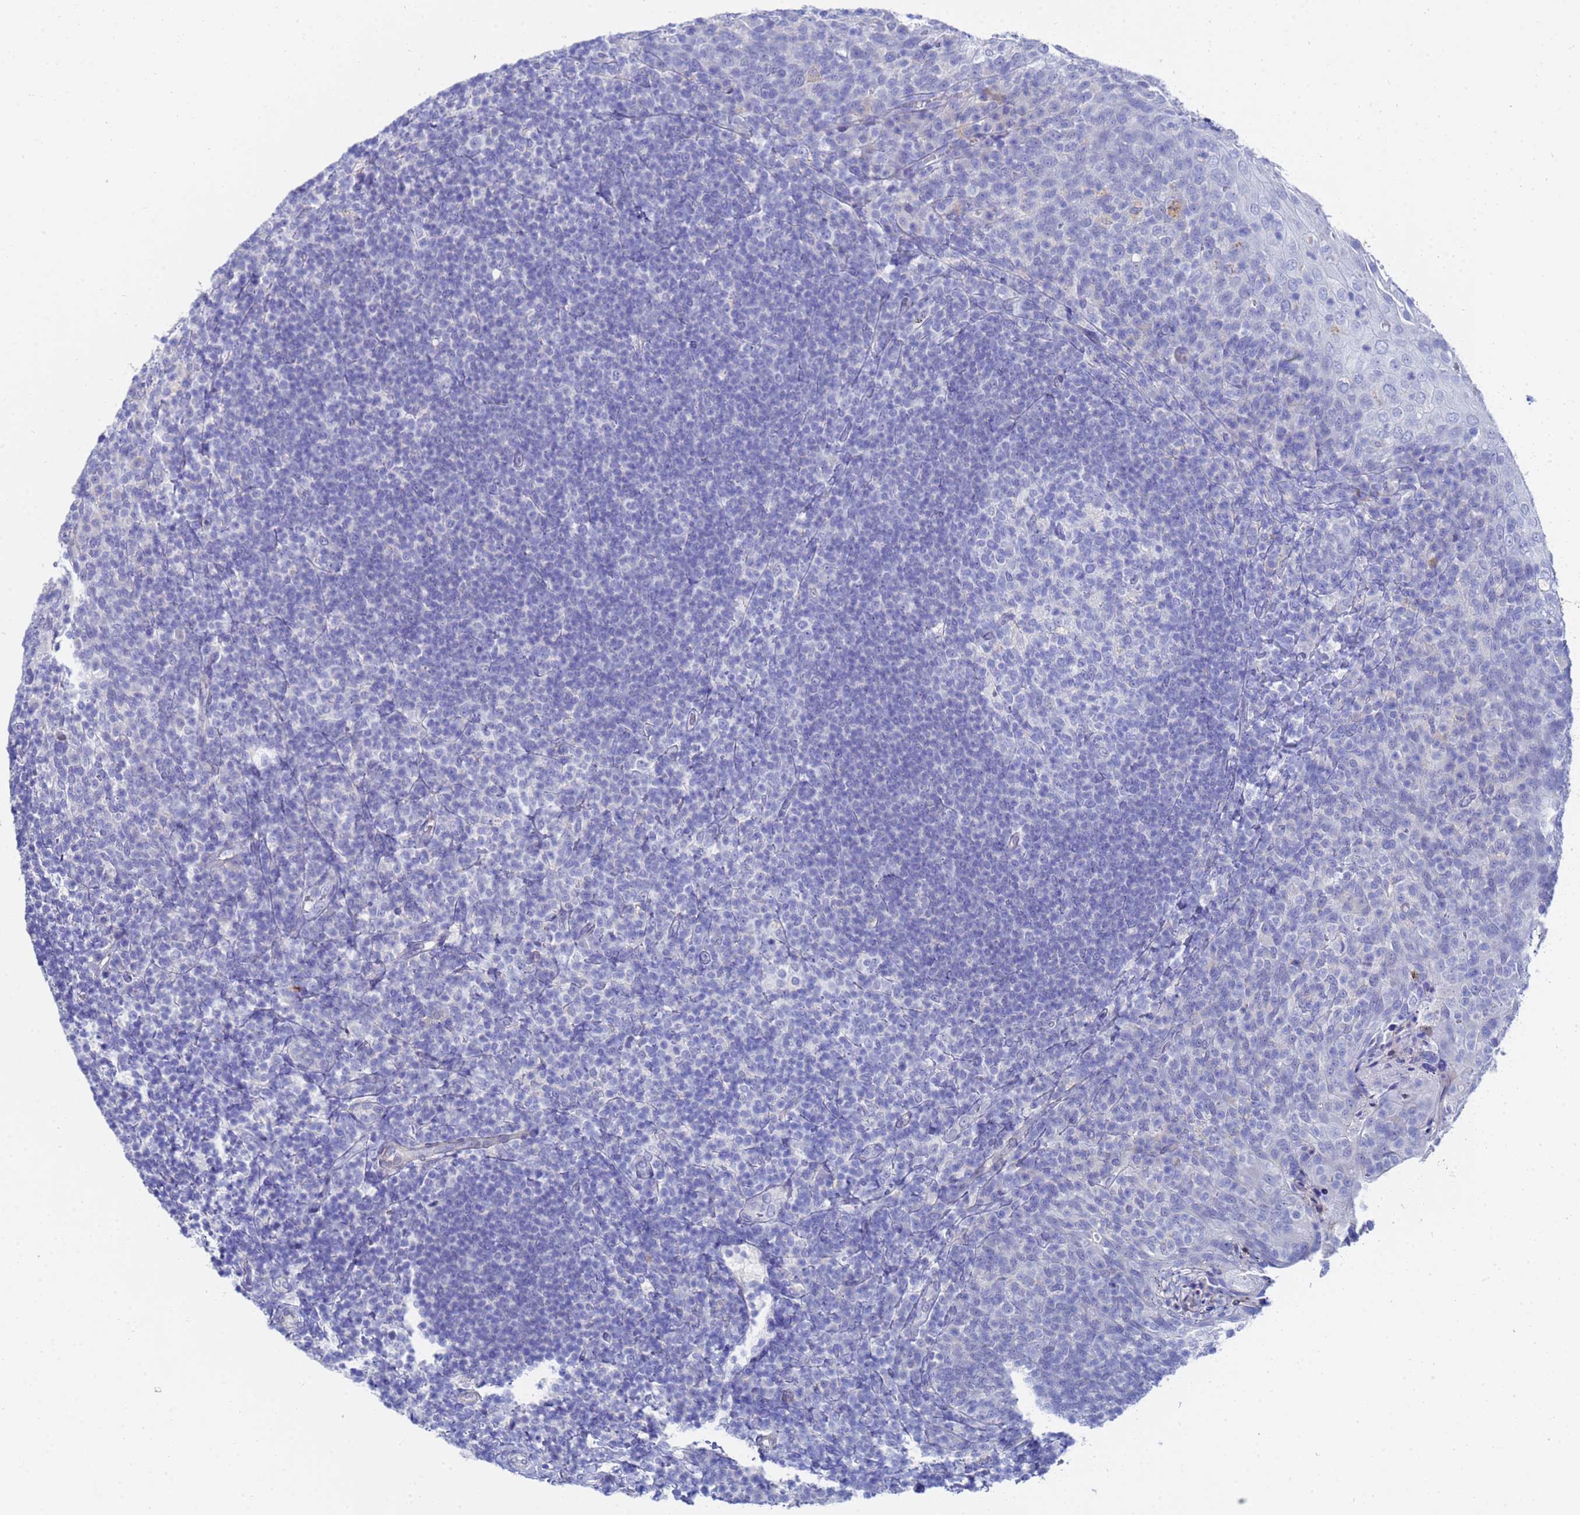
{"staining": {"intensity": "negative", "quantity": "none", "location": "none"}, "tissue": "tonsil", "cell_type": "Germinal center cells", "image_type": "normal", "snomed": [{"axis": "morphology", "description": "Normal tissue, NOS"}, {"axis": "topography", "description": "Tonsil"}], "caption": "Germinal center cells show no significant protein staining in benign tonsil.", "gene": "ZNF26", "patient": {"sex": "female", "age": 10}}